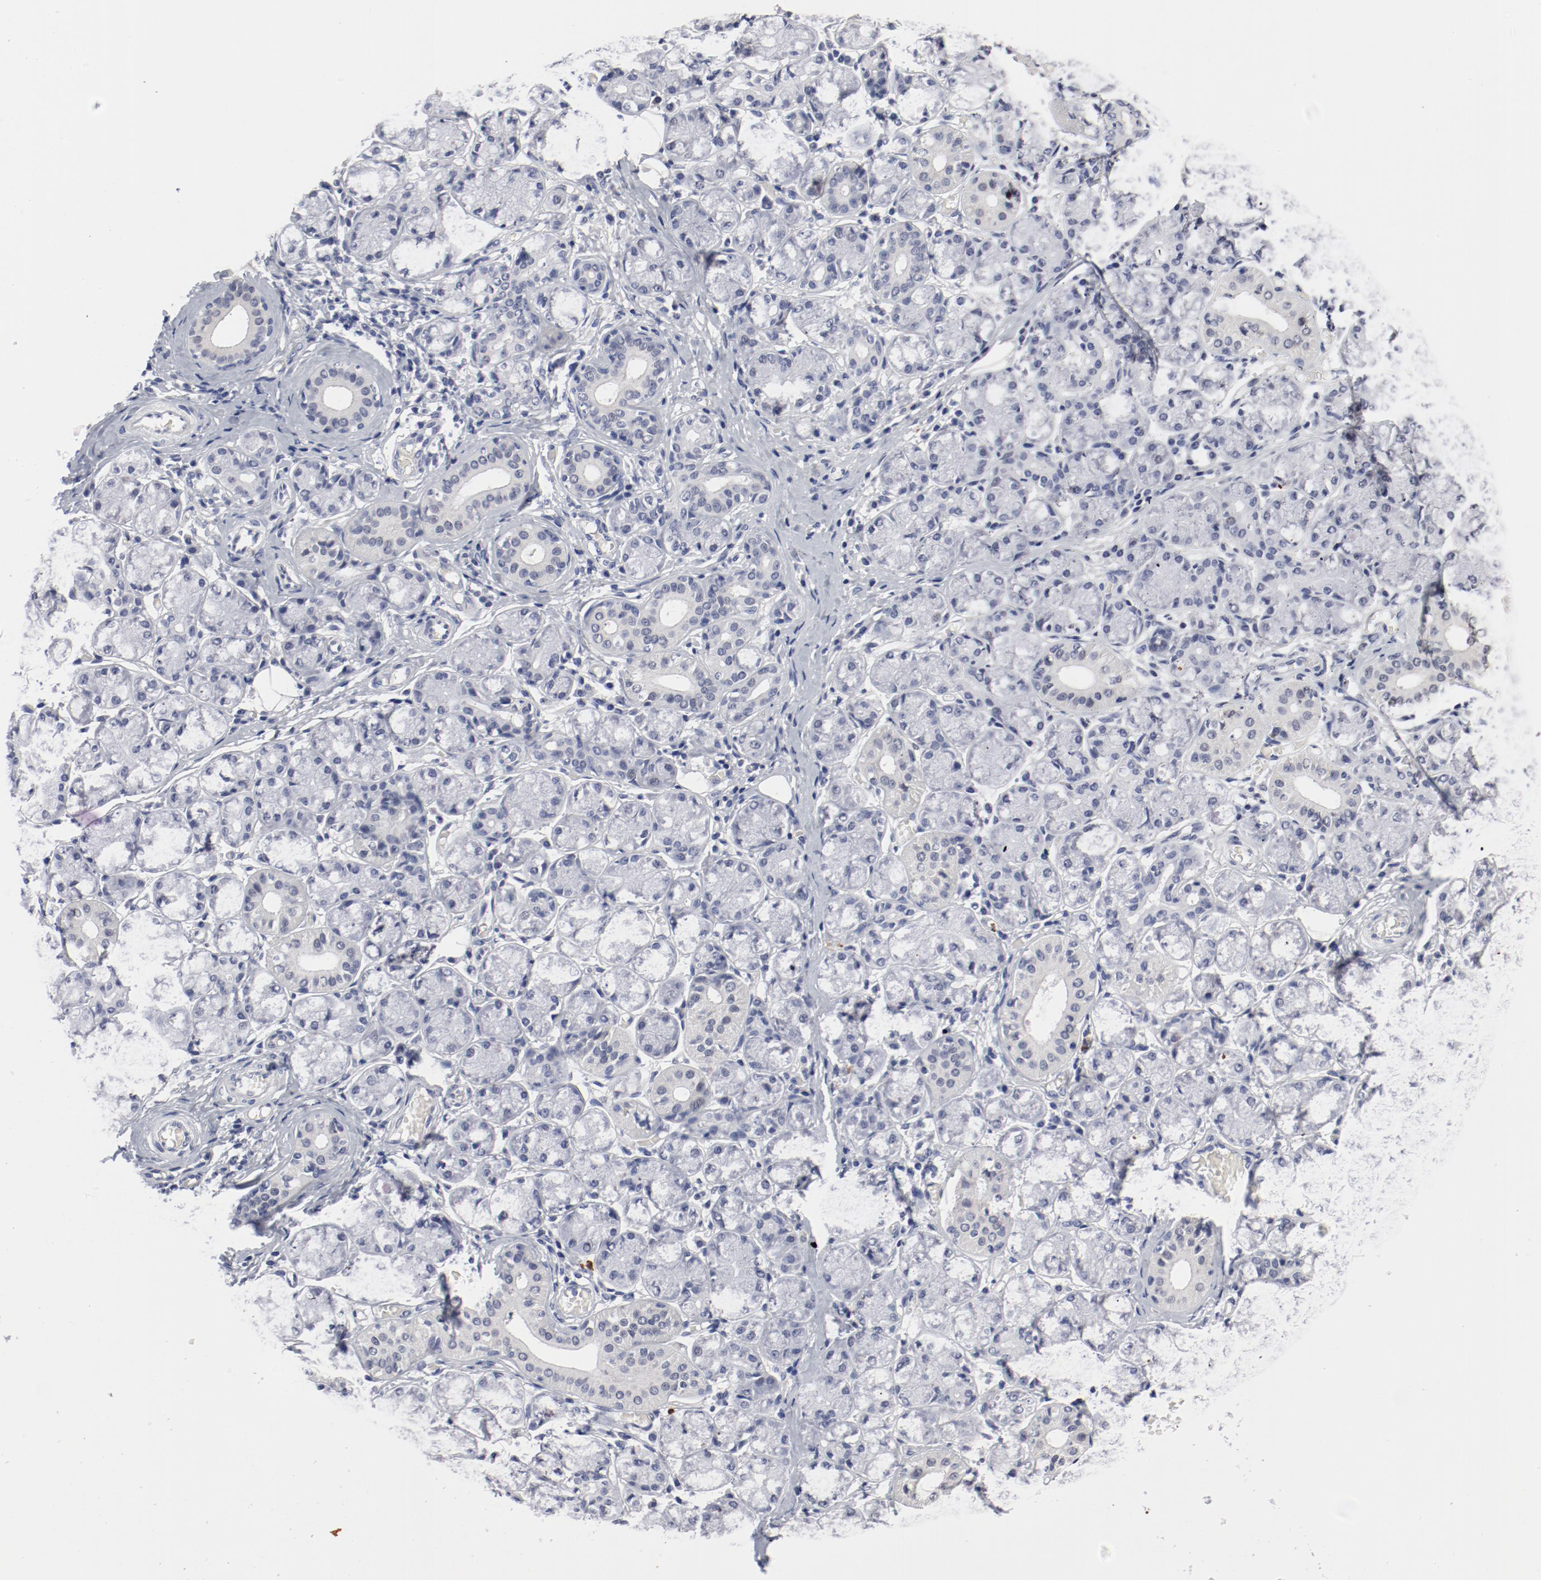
{"staining": {"intensity": "negative", "quantity": "none", "location": "none"}, "tissue": "salivary gland", "cell_type": "Glandular cells", "image_type": "normal", "snomed": [{"axis": "morphology", "description": "Normal tissue, NOS"}, {"axis": "topography", "description": "Salivary gland"}], "caption": "Immunohistochemical staining of normal salivary gland reveals no significant expression in glandular cells.", "gene": "ANKLE2", "patient": {"sex": "female", "age": 24}}